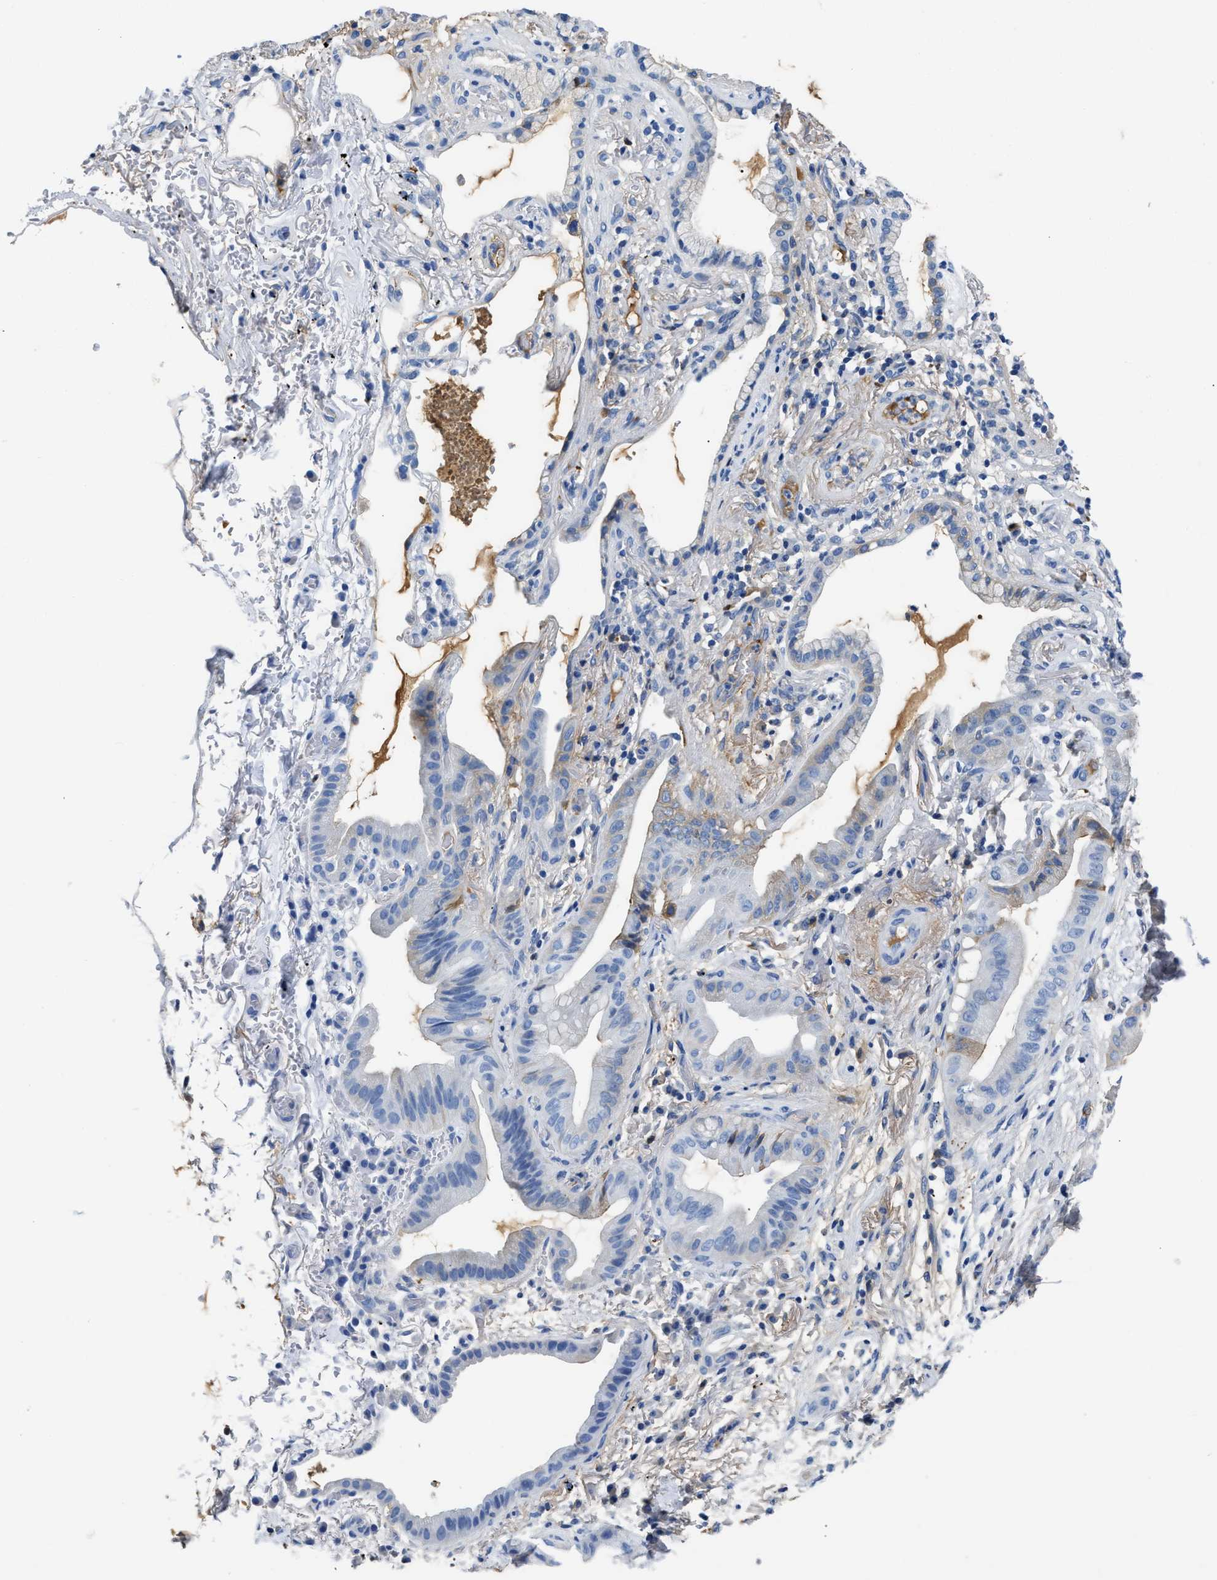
{"staining": {"intensity": "weak", "quantity": "<25%", "location": "cytoplasmic/membranous"}, "tissue": "lung cancer", "cell_type": "Tumor cells", "image_type": "cancer", "snomed": [{"axis": "morphology", "description": "Normal tissue, NOS"}, {"axis": "morphology", "description": "Adenocarcinoma, NOS"}, {"axis": "topography", "description": "Bronchus"}, {"axis": "topography", "description": "Lung"}], "caption": "IHC histopathology image of neoplastic tissue: human lung cancer (adenocarcinoma) stained with DAB demonstrates no significant protein positivity in tumor cells.", "gene": "GC", "patient": {"sex": "female", "age": 70}}